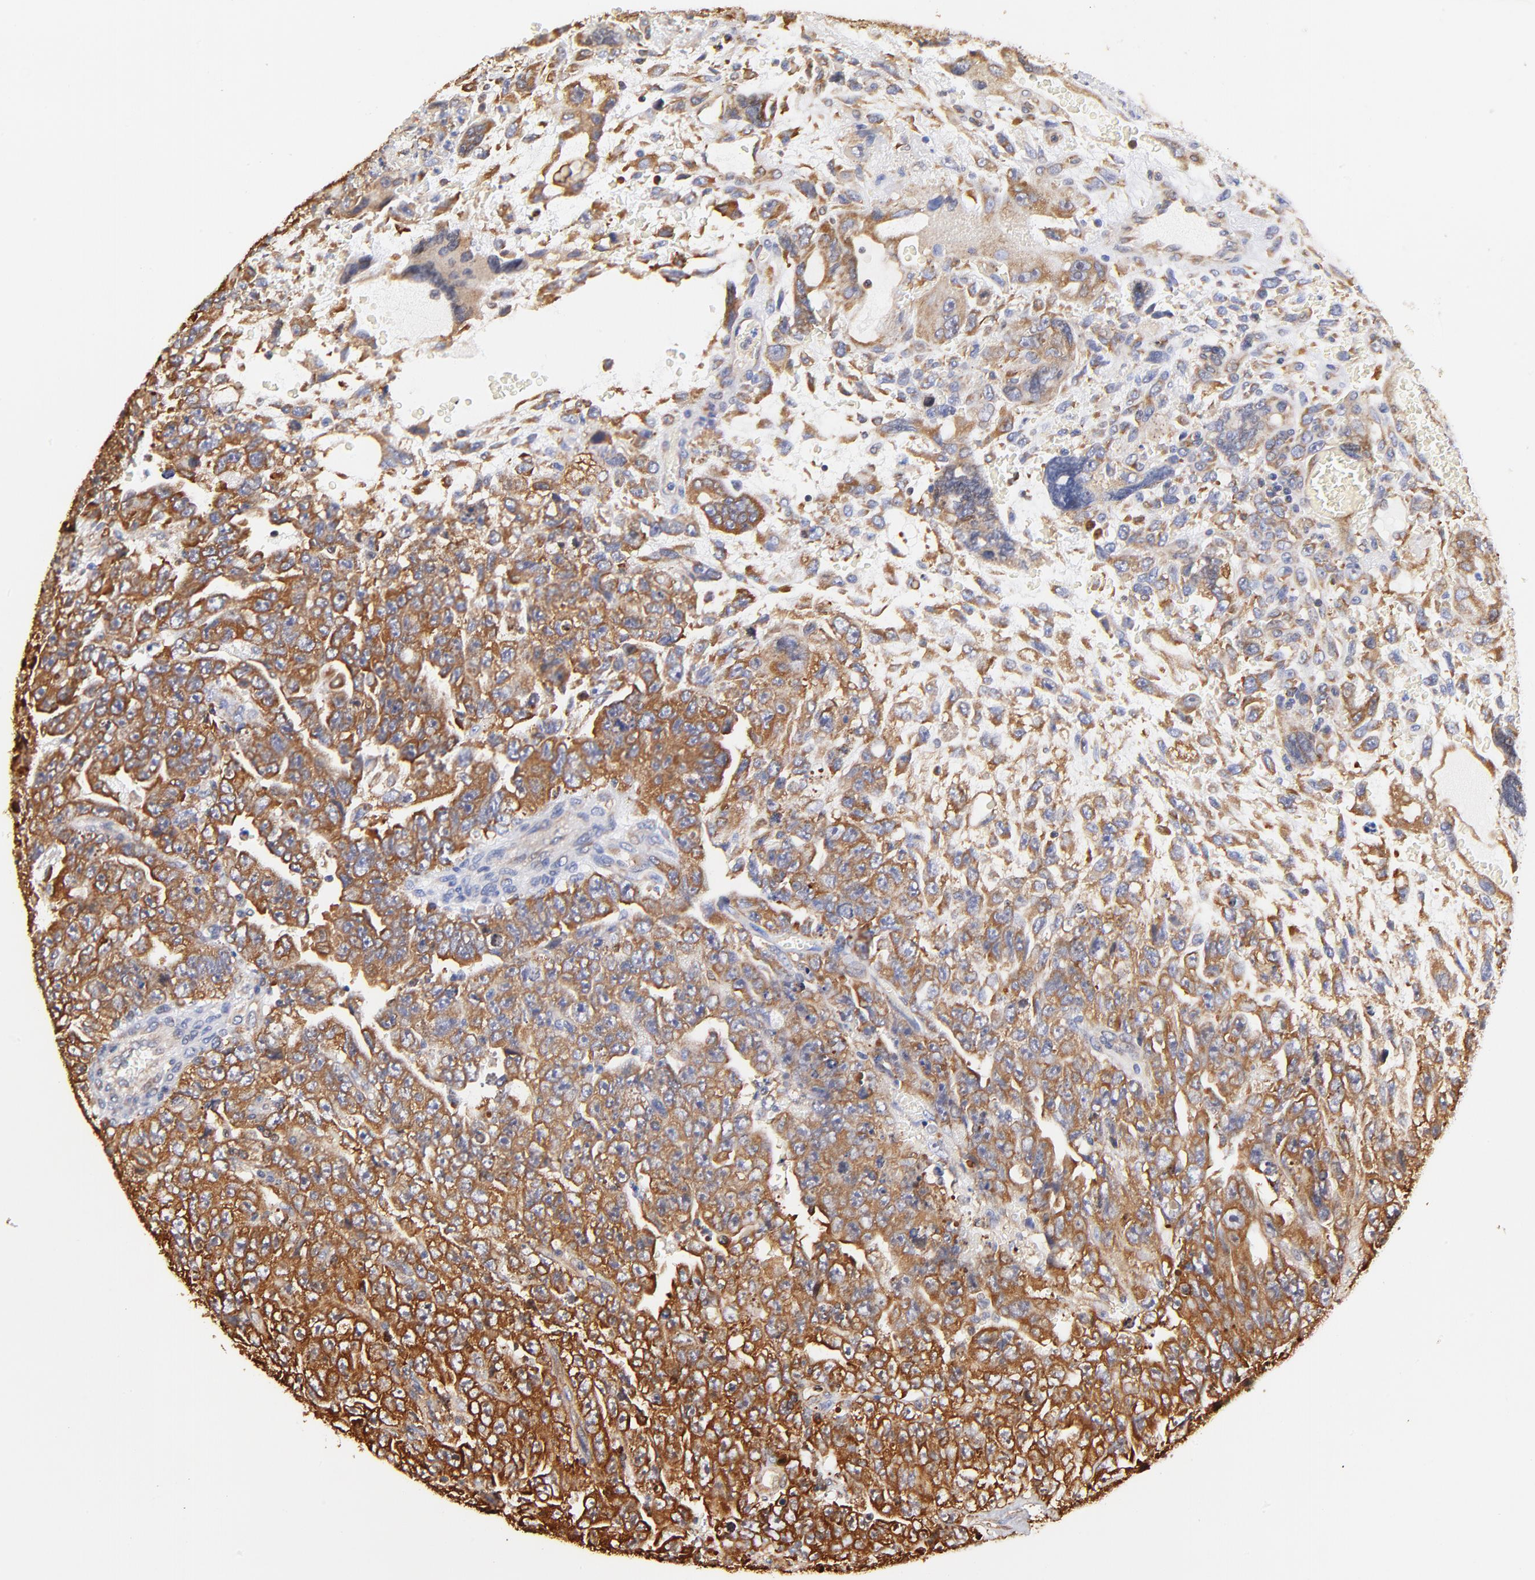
{"staining": {"intensity": "moderate", "quantity": ">75%", "location": "cytoplasmic/membranous"}, "tissue": "testis cancer", "cell_type": "Tumor cells", "image_type": "cancer", "snomed": [{"axis": "morphology", "description": "Carcinoma, Embryonal, NOS"}, {"axis": "topography", "description": "Testis"}], "caption": "Protein staining shows moderate cytoplasmic/membranous expression in approximately >75% of tumor cells in testis embryonal carcinoma. The staining is performed using DAB (3,3'-diaminobenzidine) brown chromogen to label protein expression. The nuclei are counter-stained blue using hematoxylin.", "gene": "RPL27", "patient": {"sex": "male", "age": 28}}